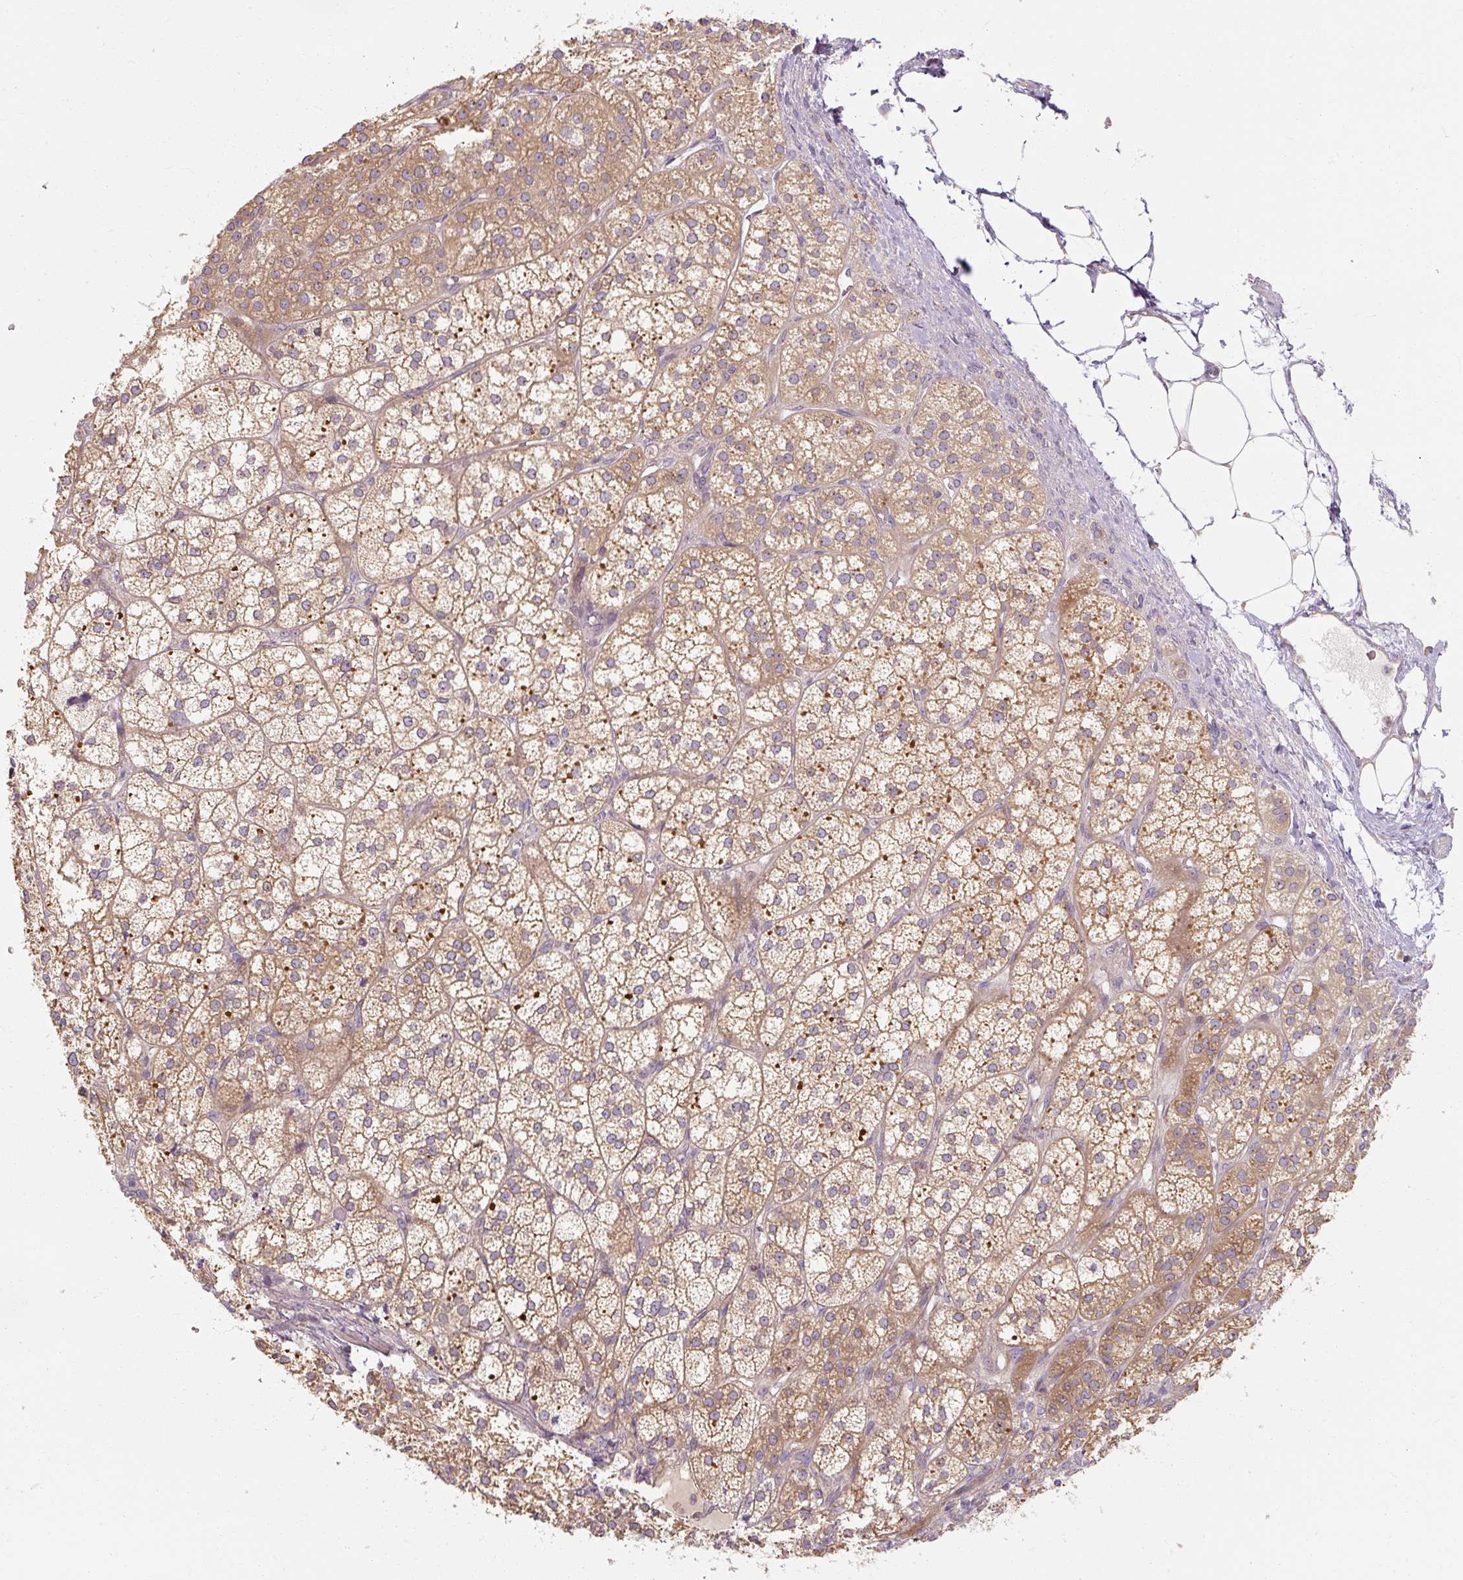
{"staining": {"intensity": "moderate", "quantity": "25%-75%", "location": "cytoplasmic/membranous"}, "tissue": "adrenal gland", "cell_type": "Glandular cells", "image_type": "normal", "snomed": [{"axis": "morphology", "description": "Normal tissue, NOS"}, {"axis": "topography", "description": "Adrenal gland"}], "caption": "Adrenal gland stained with a brown dye exhibits moderate cytoplasmic/membranous positive positivity in approximately 25%-75% of glandular cells.", "gene": "RB1CC1", "patient": {"sex": "female", "age": 60}}